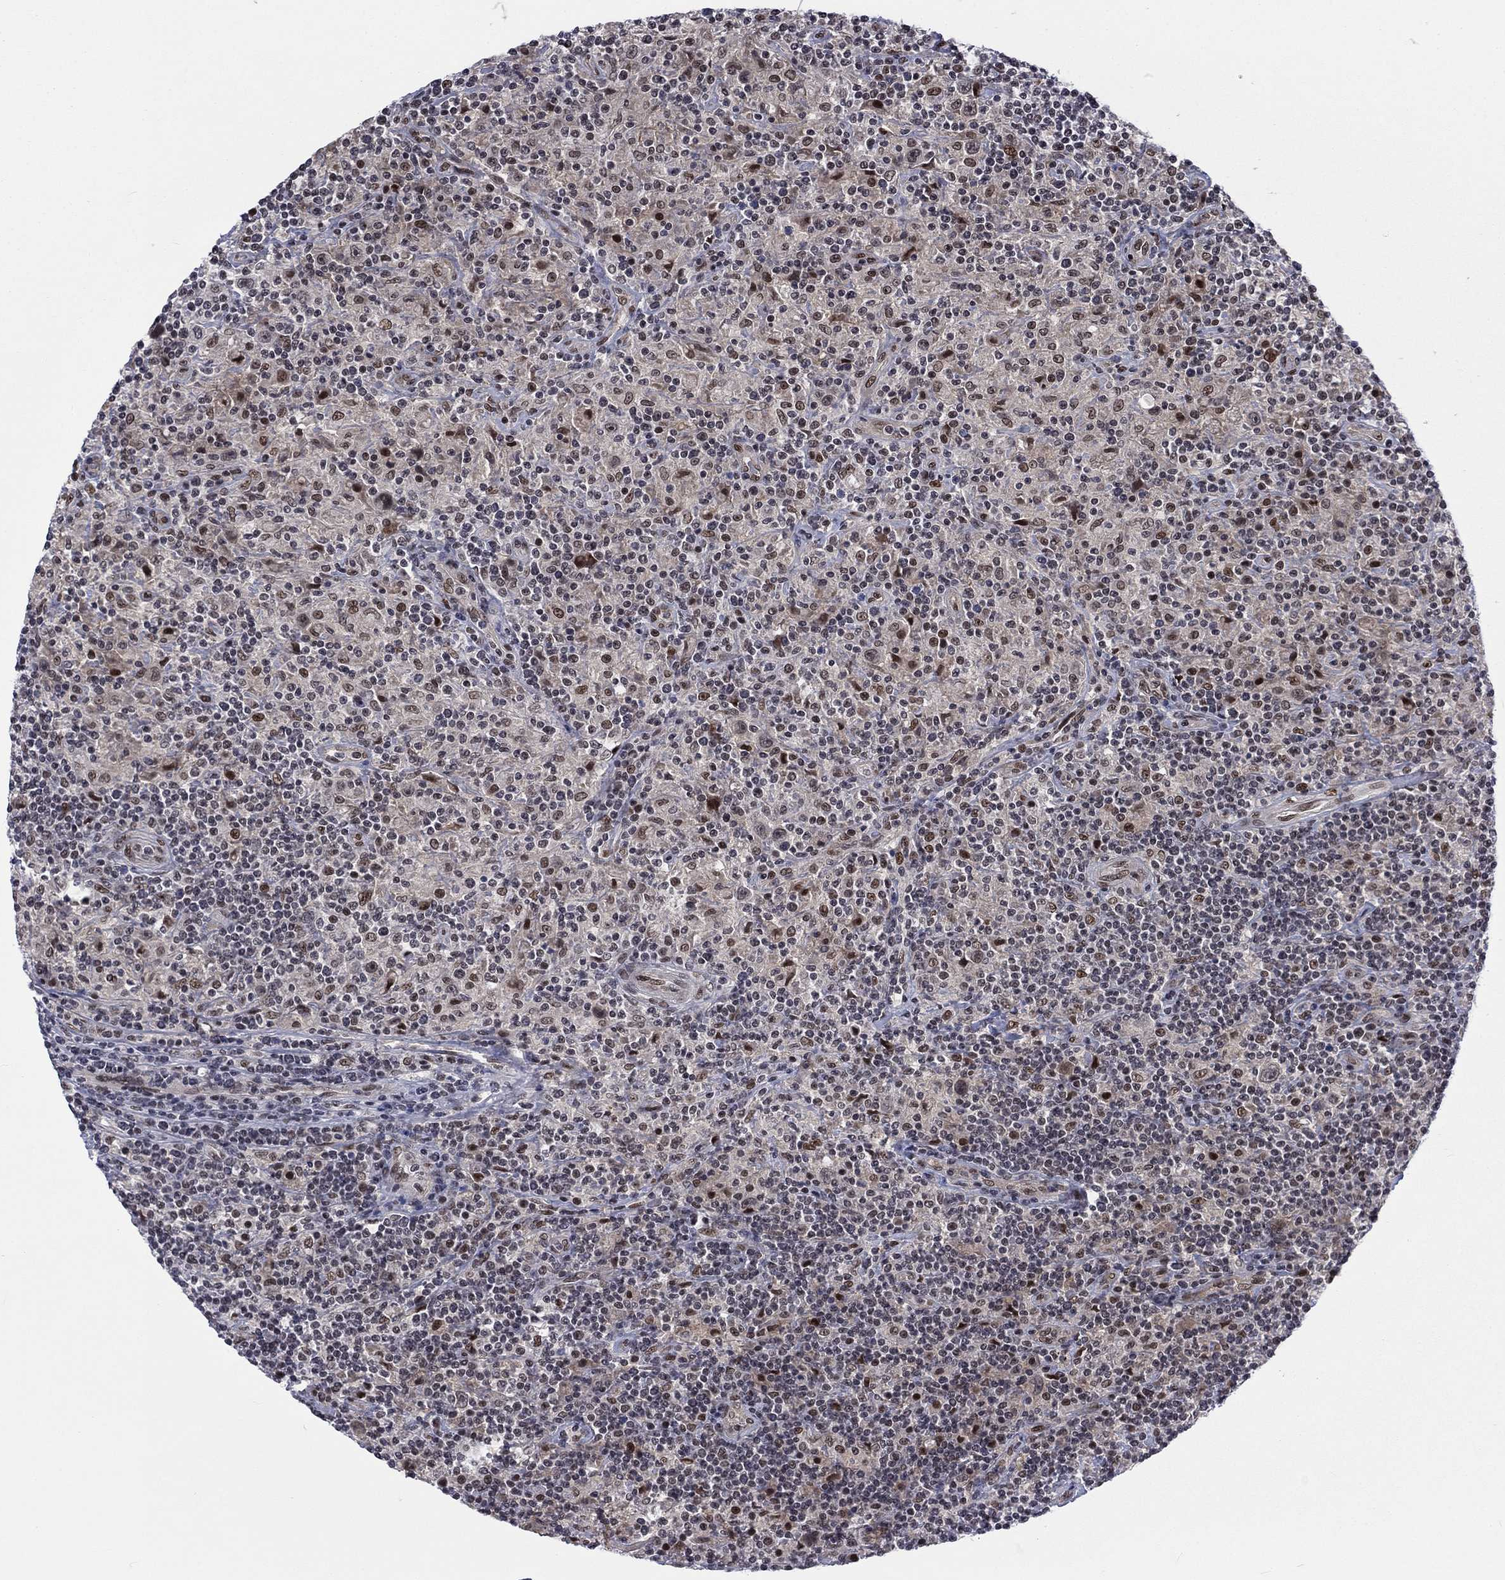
{"staining": {"intensity": "moderate", "quantity": "<25%", "location": "nuclear"}, "tissue": "lymphoma", "cell_type": "Tumor cells", "image_type": "cancer", "snomed": [{"axis": "morphology", "description": "Hodgkin's disease, NOS"}, {"axis": "topography", "description": "Lymph node"}], "caption": "A brown stain shows moderate nuclear staining of a protein in Hodgkin's disease tumor cells.", "gene": "FYTTD1", "patient": {"sex": "male", "age": 70}}